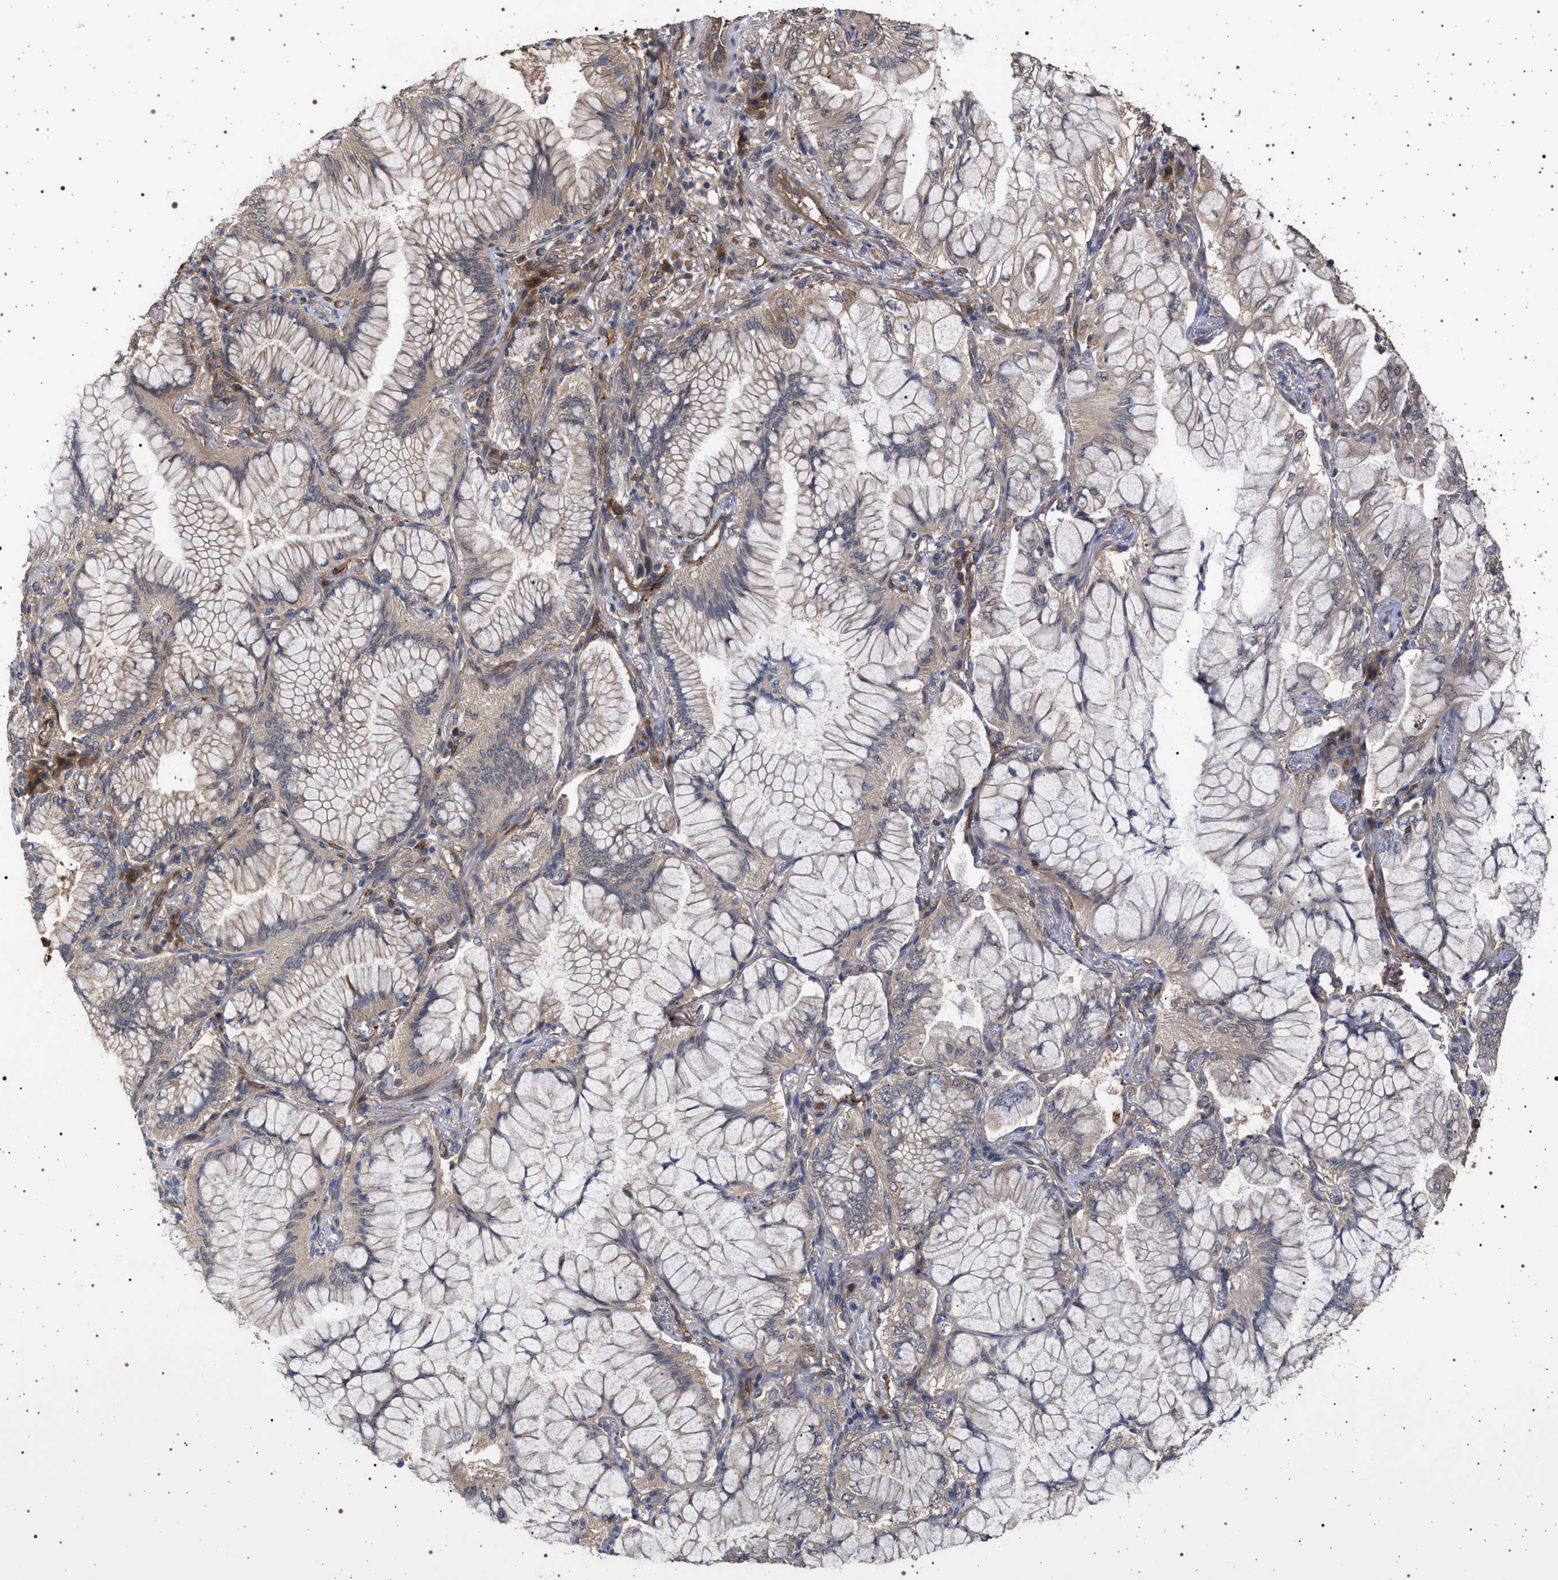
{"staining": {"intensity": "moderate", "quantity": "25%-75%", "location": "cytoplasmic/membranous"}, "tissue": "lung cancer", "cell_type": "Tumor cells", "image_type": "cancer", "snomed": [{"axis": "morphology", "description": "Adenocarcinoma, NOS"}, {"axis": "topography", "description": "Lung"}], "caption": "Moderate cytoplasmic/membranous staining for a protein is seen in approximately 25%-75% of tumor cells of lung cancer (adenocarcinoma) using IHC.", "gene": "IFT20", "patient": {"sex": "female", "age": 70}}